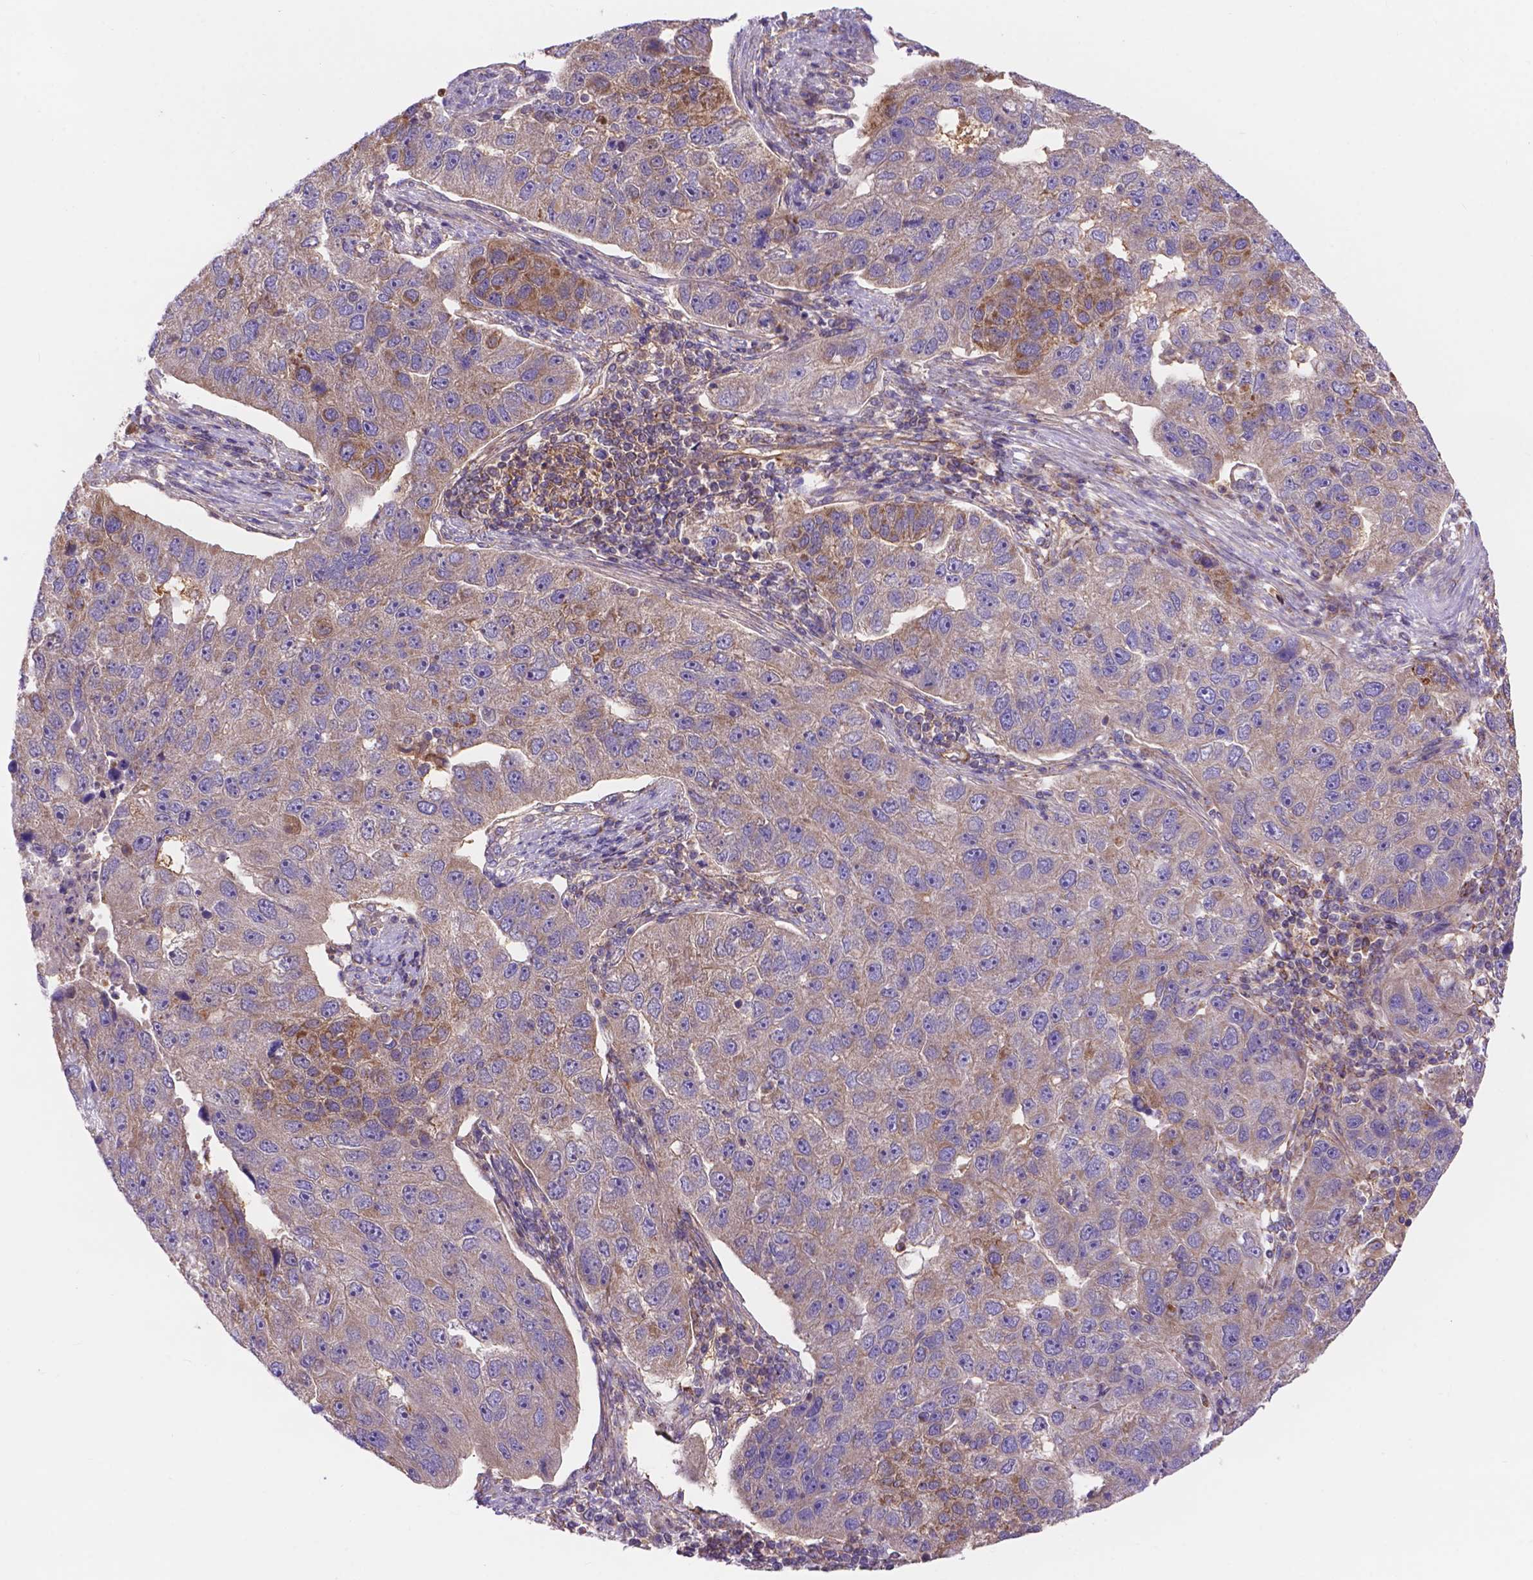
{"staining": {"intensity": "moderate", "quantity": "<25%", "location": "cytoplasmic/membranous"}, "tissue": "pancreatic cancer", "cell_type": "Tumor cells", "image_type": "cancer", "snomed": [{"axis": "morphology", "description": "Adenocarcinoma, NOS"}, {"axis": "topography", "description": "Pancreas"}], "caption": "Human adenocarcinoma (pancreatic) stained for a protein (brown) displays moderate cytoplasmic/membranous positive expression in approximately <25% of tumor cells.", "gene": "AK3", "patient": {"sex": "female", "age": 61}}